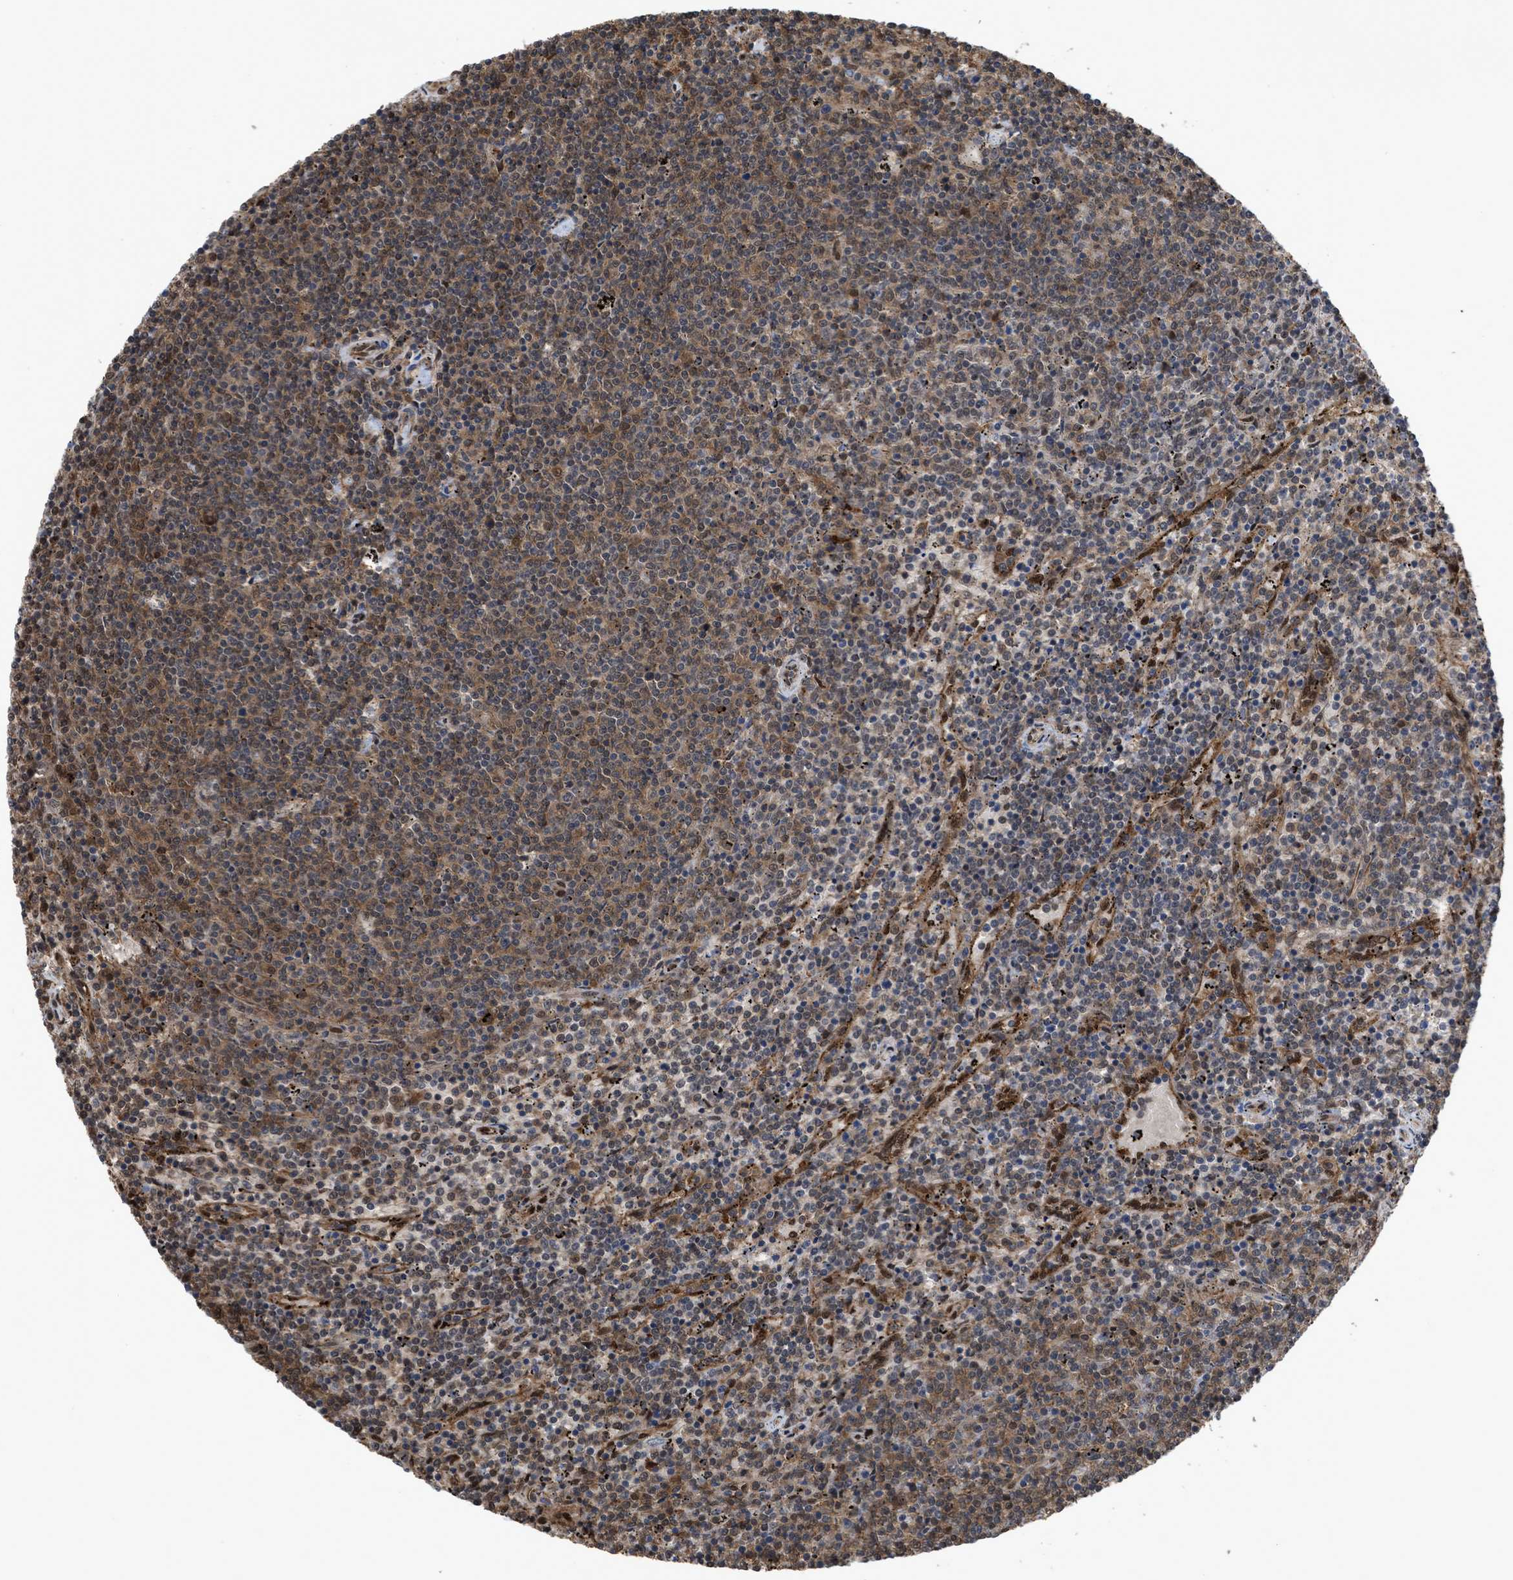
{"staining": {"intensity": "moderate", "quantity": ">75%", "location": "cytoplasmic/membranous"}, "tissue": "lymphoma", "cell_type": "Tumor cells", "image_type": "cancer", "snomed": [{"axis": "morphology", "description": "Malignant lymphoma, non-Hodgkin's type, Low grade"}, {"axis": "topography", "description": "Spleen"}], "caption": "Immunohistochemistry (IHC) photomicrograph of human malignant lymphoma, non-Hodgkin's type (low-grade) stained for a protein (brown), which exhibits medium levels of moderate cytoplasmic/membranous positivity in approximately >75% of tumor cells.", "gene": "YWHAG", "patient": {"sex": "female", "age": 50}}